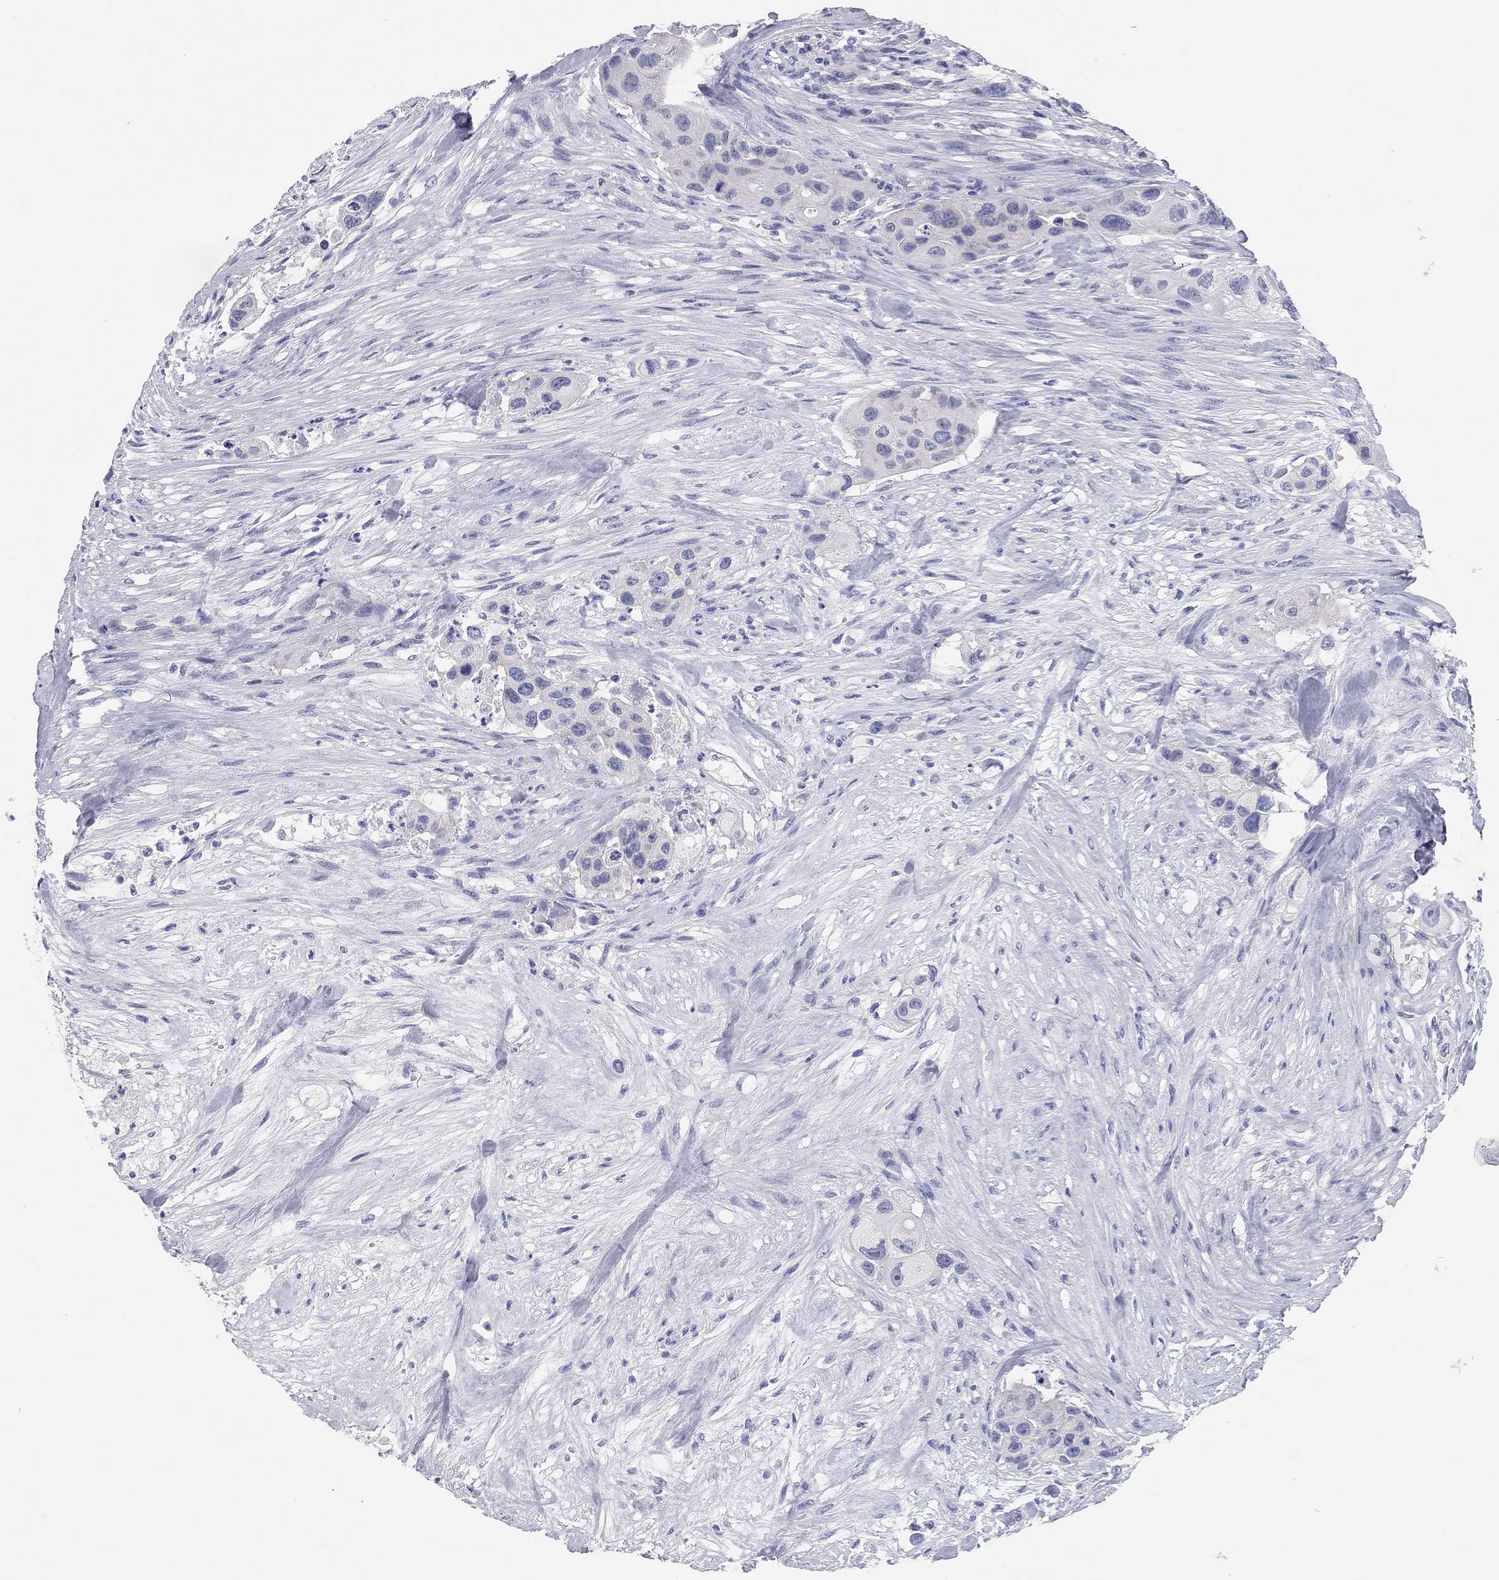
{"staining": {"intensity": "negative", "quantity": "none", "location": "none"}, "tissue": "urothelial cancer", "cell_type": "Tumor cells", "image_type": "cancer", "snomed": [{"axis": "morphology", "description": "Urothelial carcinoma, High grade"}, {"axis": "topography", "description": "Urinary bladder"}], "caption": "Tumor cells show no significant expression in high-grade urothelial carcinoma. (DAB (3,3'-diaminobenzidine) immunohistochemistry (IHC), high magnification).", "gene": "TMEM221", "patient": {"sex": "female", "age": 73}}